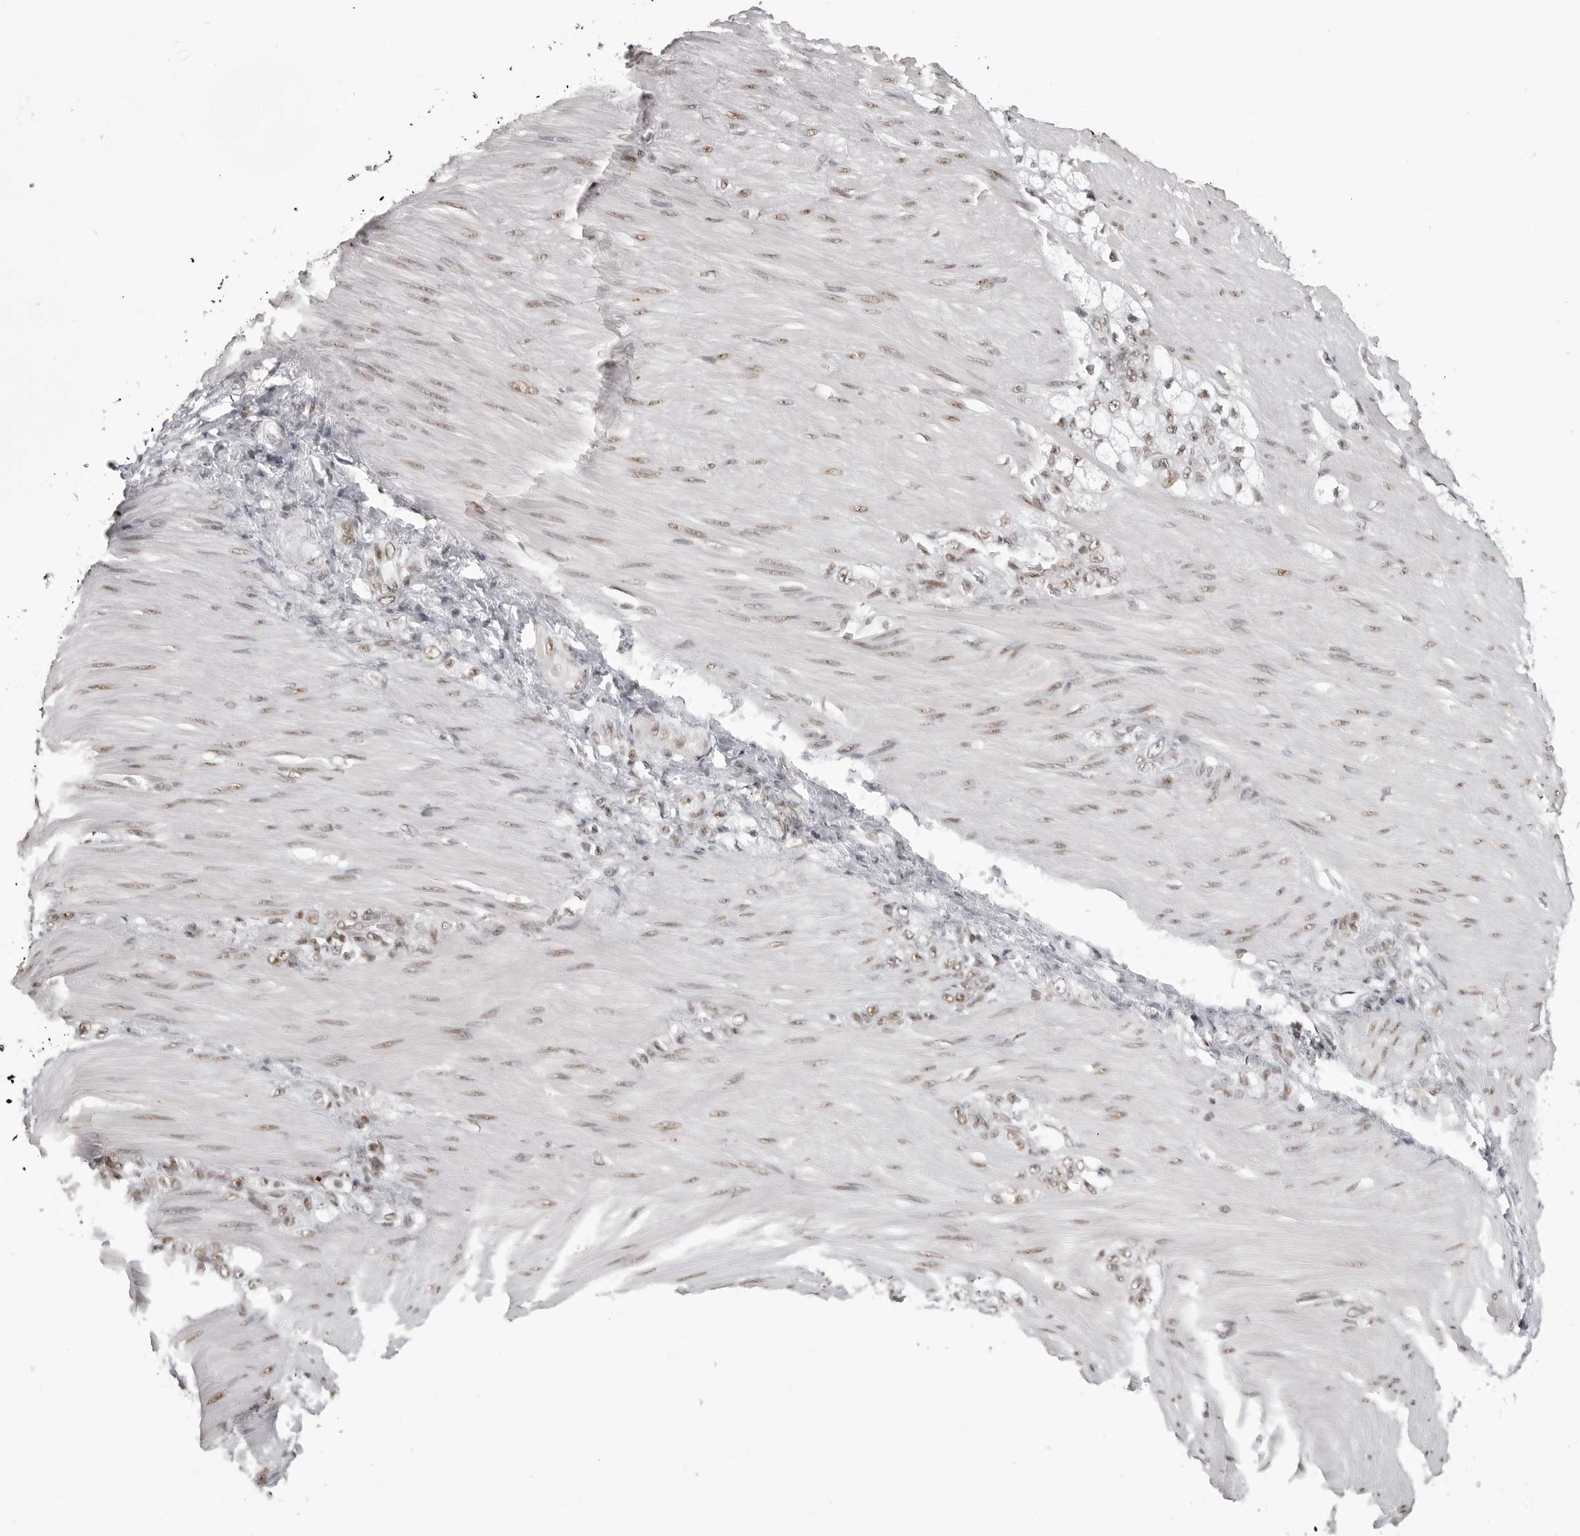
{"staining": {"intensity": "weak", "quantity": ">75%", "location": "nuclear"}, "tissue": "stomach cancer", "cell_type": "Tumor cells", "image_type": "cancer", "snomed": [{"axis": "morphology", "description": "Normal tissue, NOS"}, {"axis": "morphology", "description": "Adenocarcinoma, NOS"}, {"axis": "topography", "description": "Stomach"}], "caption": "Immunohistochemistry (IHC) image of neoplastic tissue: adenocarcinoma (stomach) stained using immunohistochemistry reveals low levels of weak protein expression localized specifically in the nuclear of tumor cells, appearing as a nuclear brown color.", "gene": "WRAP53", "patient": {"sex": "male", "age": 82}}